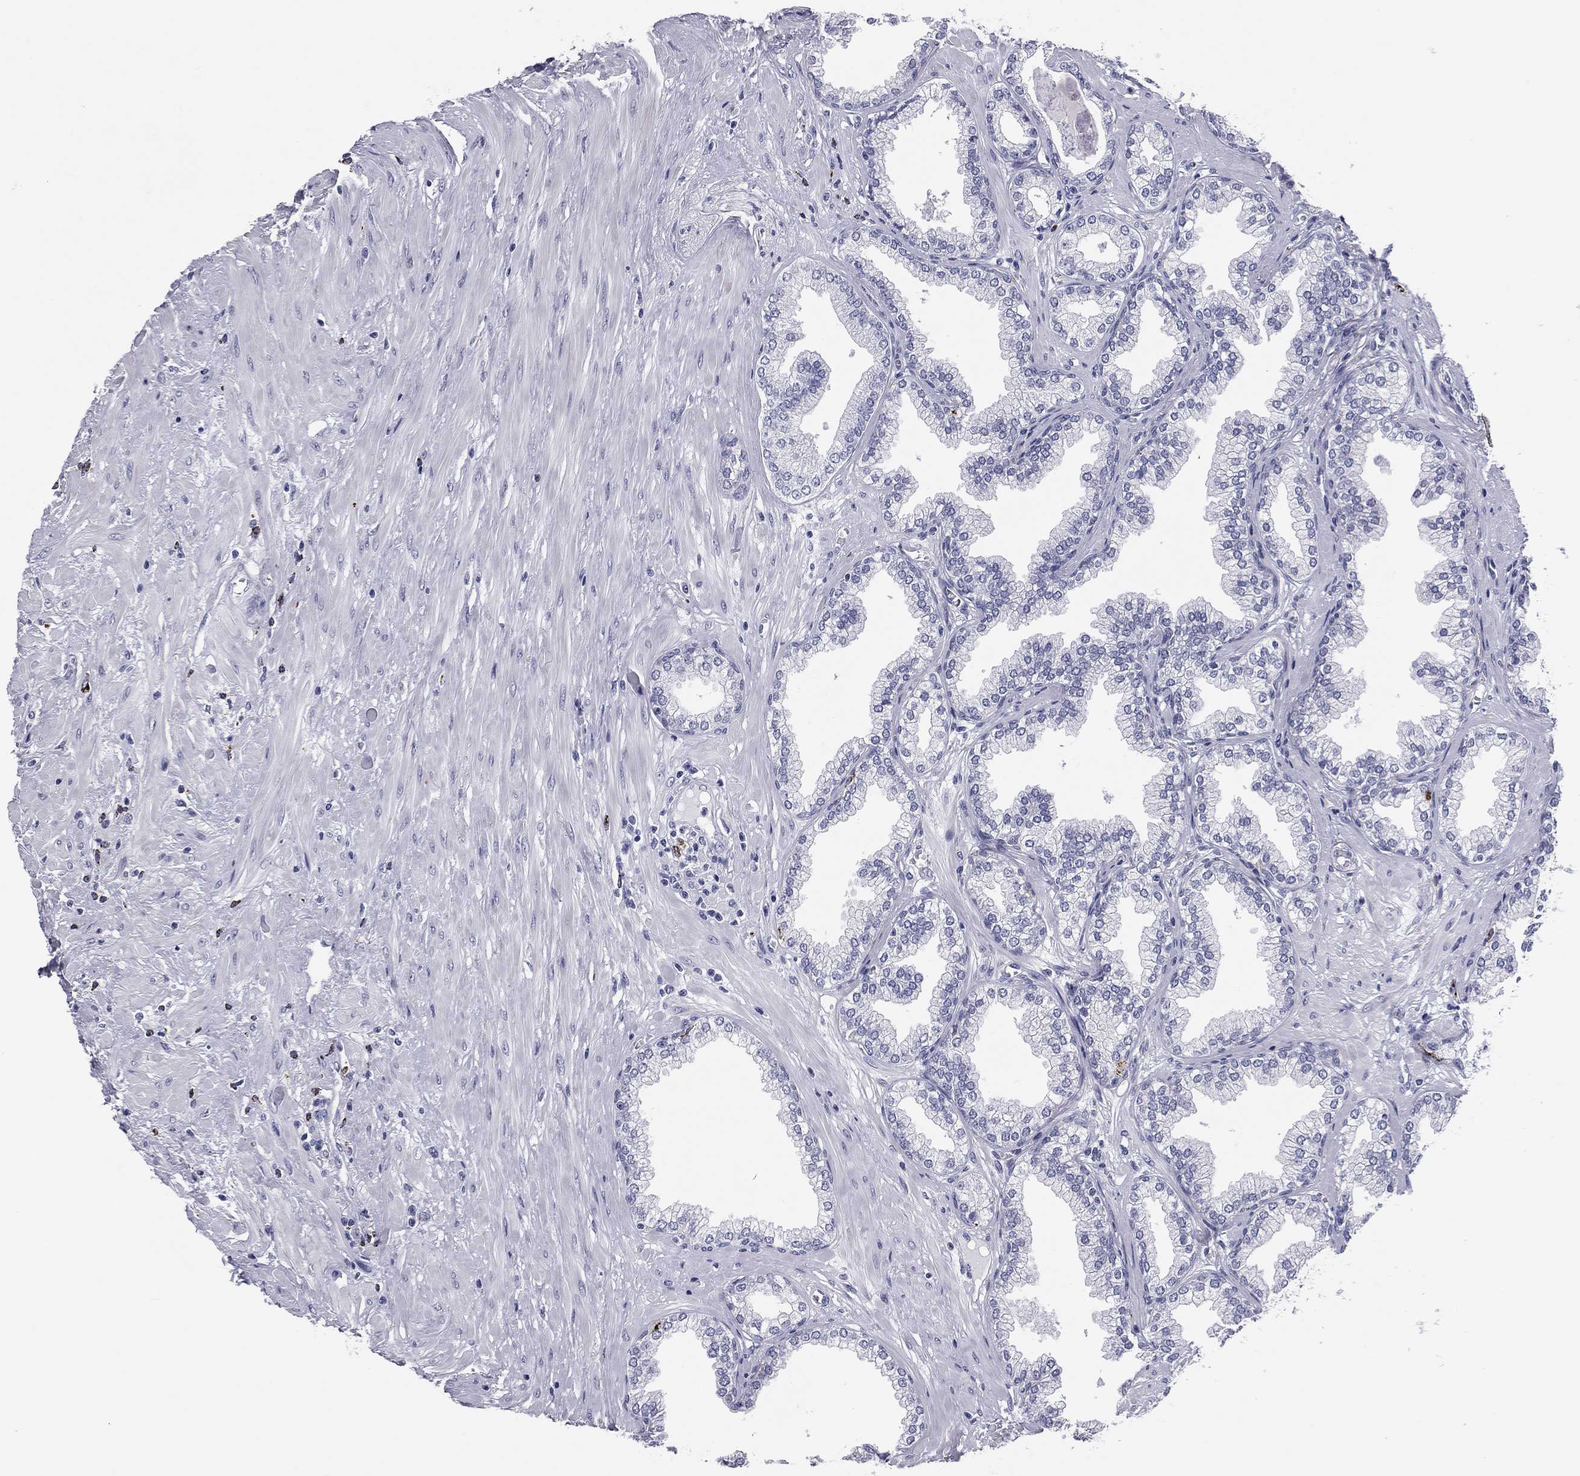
{"staining": {"intensity": "negative", "quantity": "none", "location": "none"}, "tissue": "prostate", "cell_type": "Glandular cells", "image_type": "normal", "snomed": [{"axis": "morphology", "description": "Normal tissue, NOS"}, {"axis": "topography", "description": "Prostate"}], "caption": "Immunohistochemical staining of benign human prostate demonstrates no significant staining in glandular cells. (Brightfield microscopy of DAB (3,3'-diaminobenzidine) immunohistochemistry (IHC) at high magnification).", "gene": "HLA", "patient": {"sex": "male", "age": 64}}